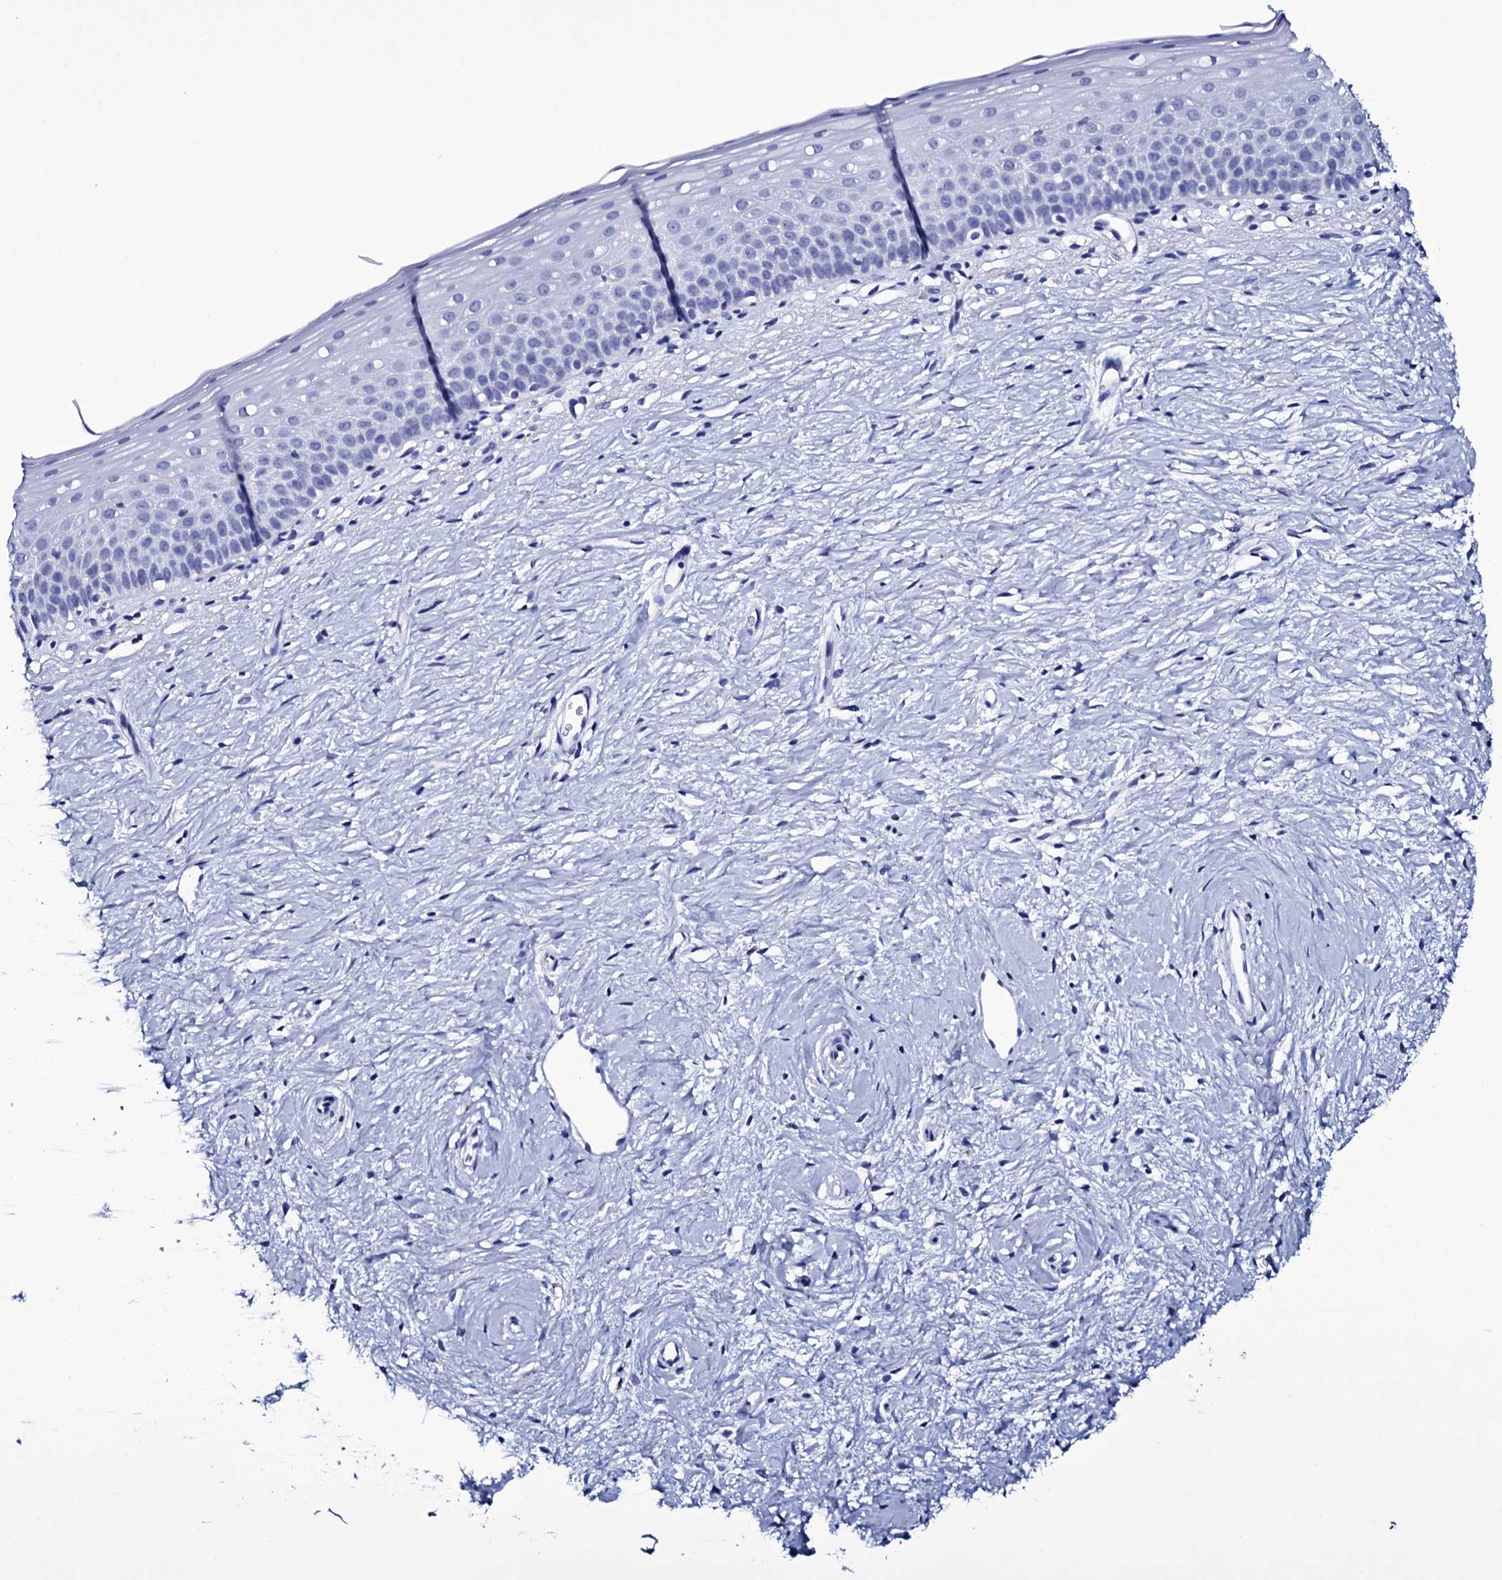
{"staining": {"intensity": "negative", "quantity": "none", "location": "none"}, "tissue": "cervix", "cell_type": "Glandular cells", "image_type": "normal", "snomed": [{"axis": "morphology", "description": "Normal tissue, NOS"}, {"axis": "topography", "description": "Cervix"}], "caption": "DAB (3,3'-diaminobenzidine) immunohistochemical staining of benign human cervix shows no significant positivity in glandular cells.", "gene": "ITPRID2", "patient": {"sex": "female", "age": 57}}